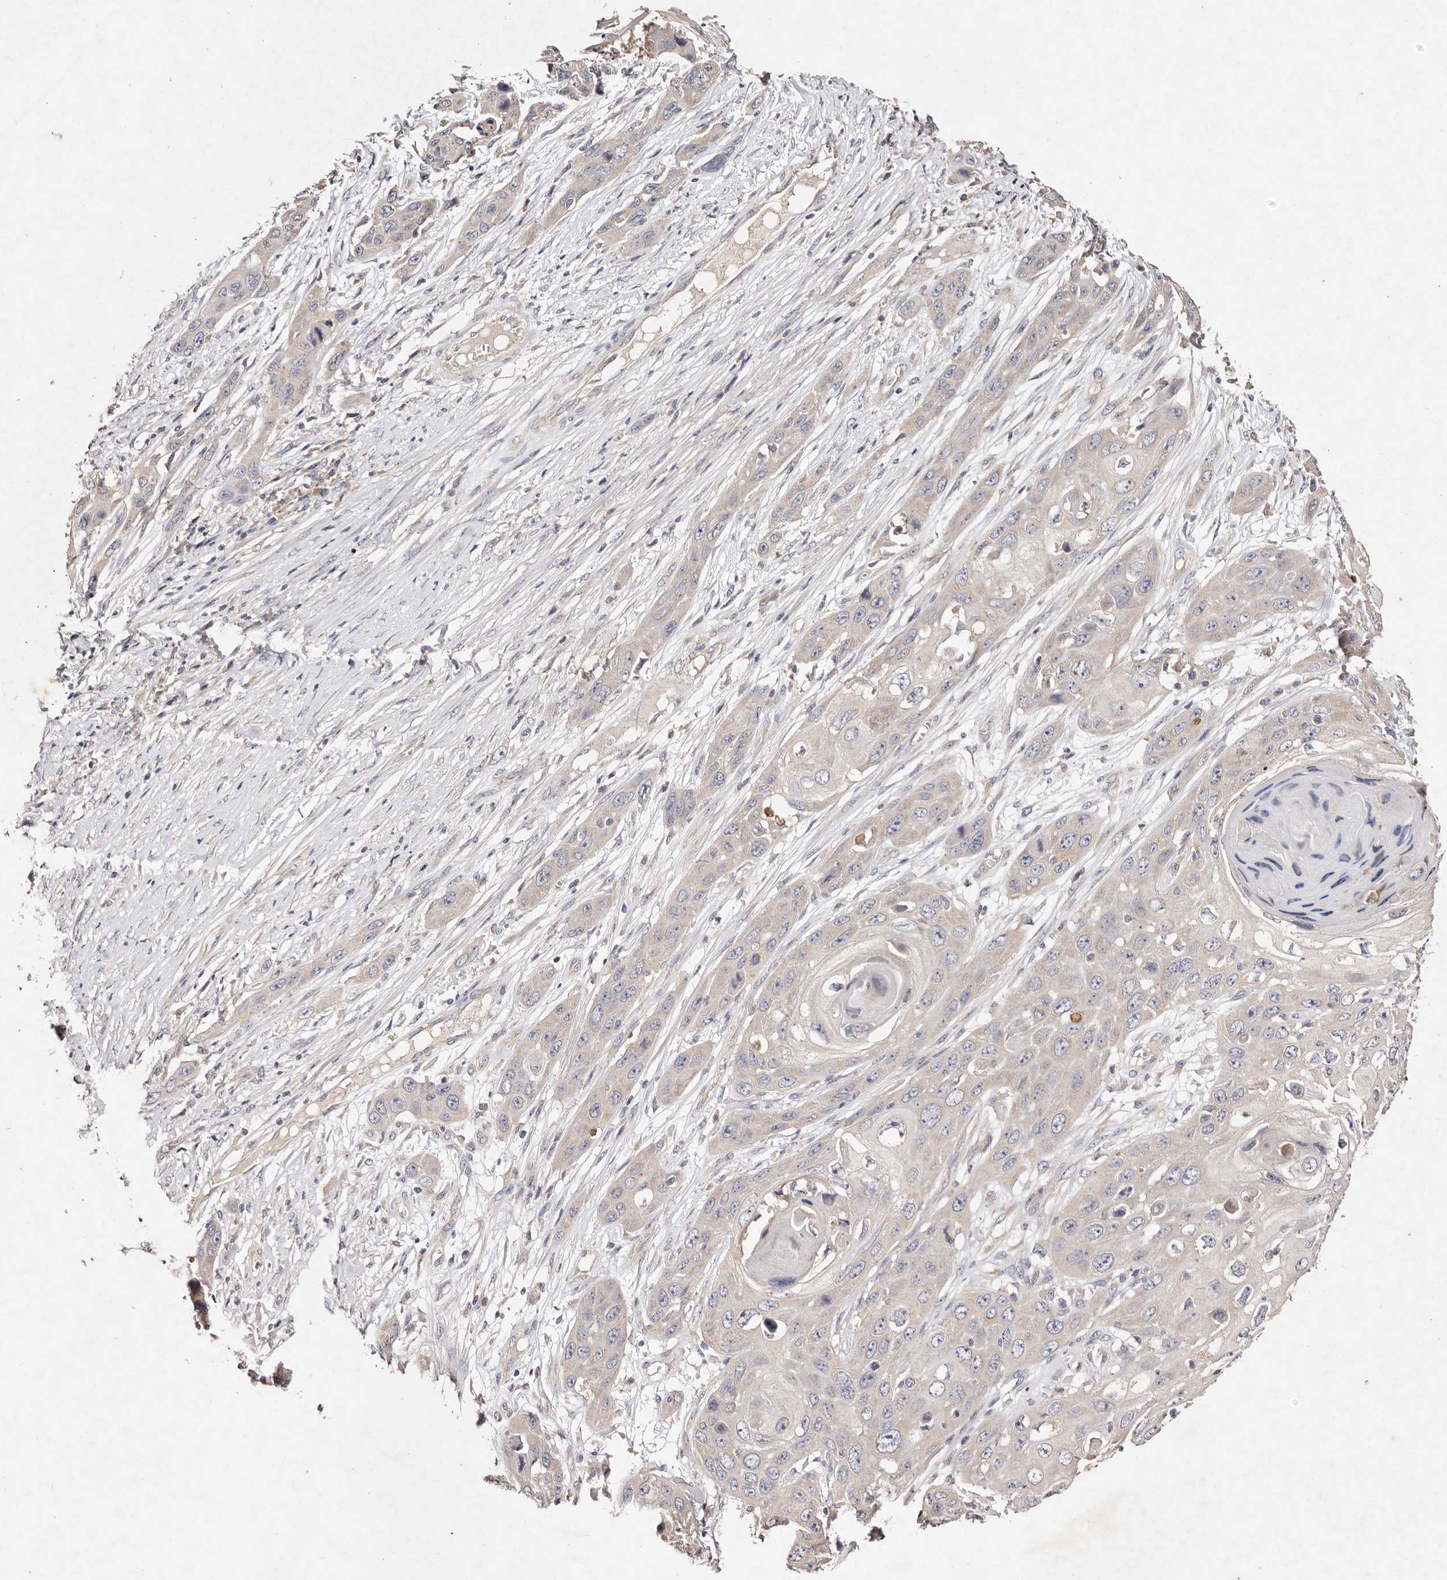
{"staining": {"intensity": "negative", "quantity": "none", "location": "none"}, "tissue": "skin cancer", "cell_type": "Tumor cells", "image_type": "cancer", "snomed": [{"axis": "morphology", "description": "Squamous cell carcinoma, NOS"}, {"axis": "topography", "description": "Skin"}], "caption": "This photomicrograph is of squamous cell carcinoma (skin) stained with IHC to label a protein in brown with the nuclei are counter-stained blue. There is no staining in tumor cells. (Immunohistochemistry (ihc), brightfield microscopy, high magnification).", "gene": "TSC2", "patient": {"sex": "male", "age": 55}}